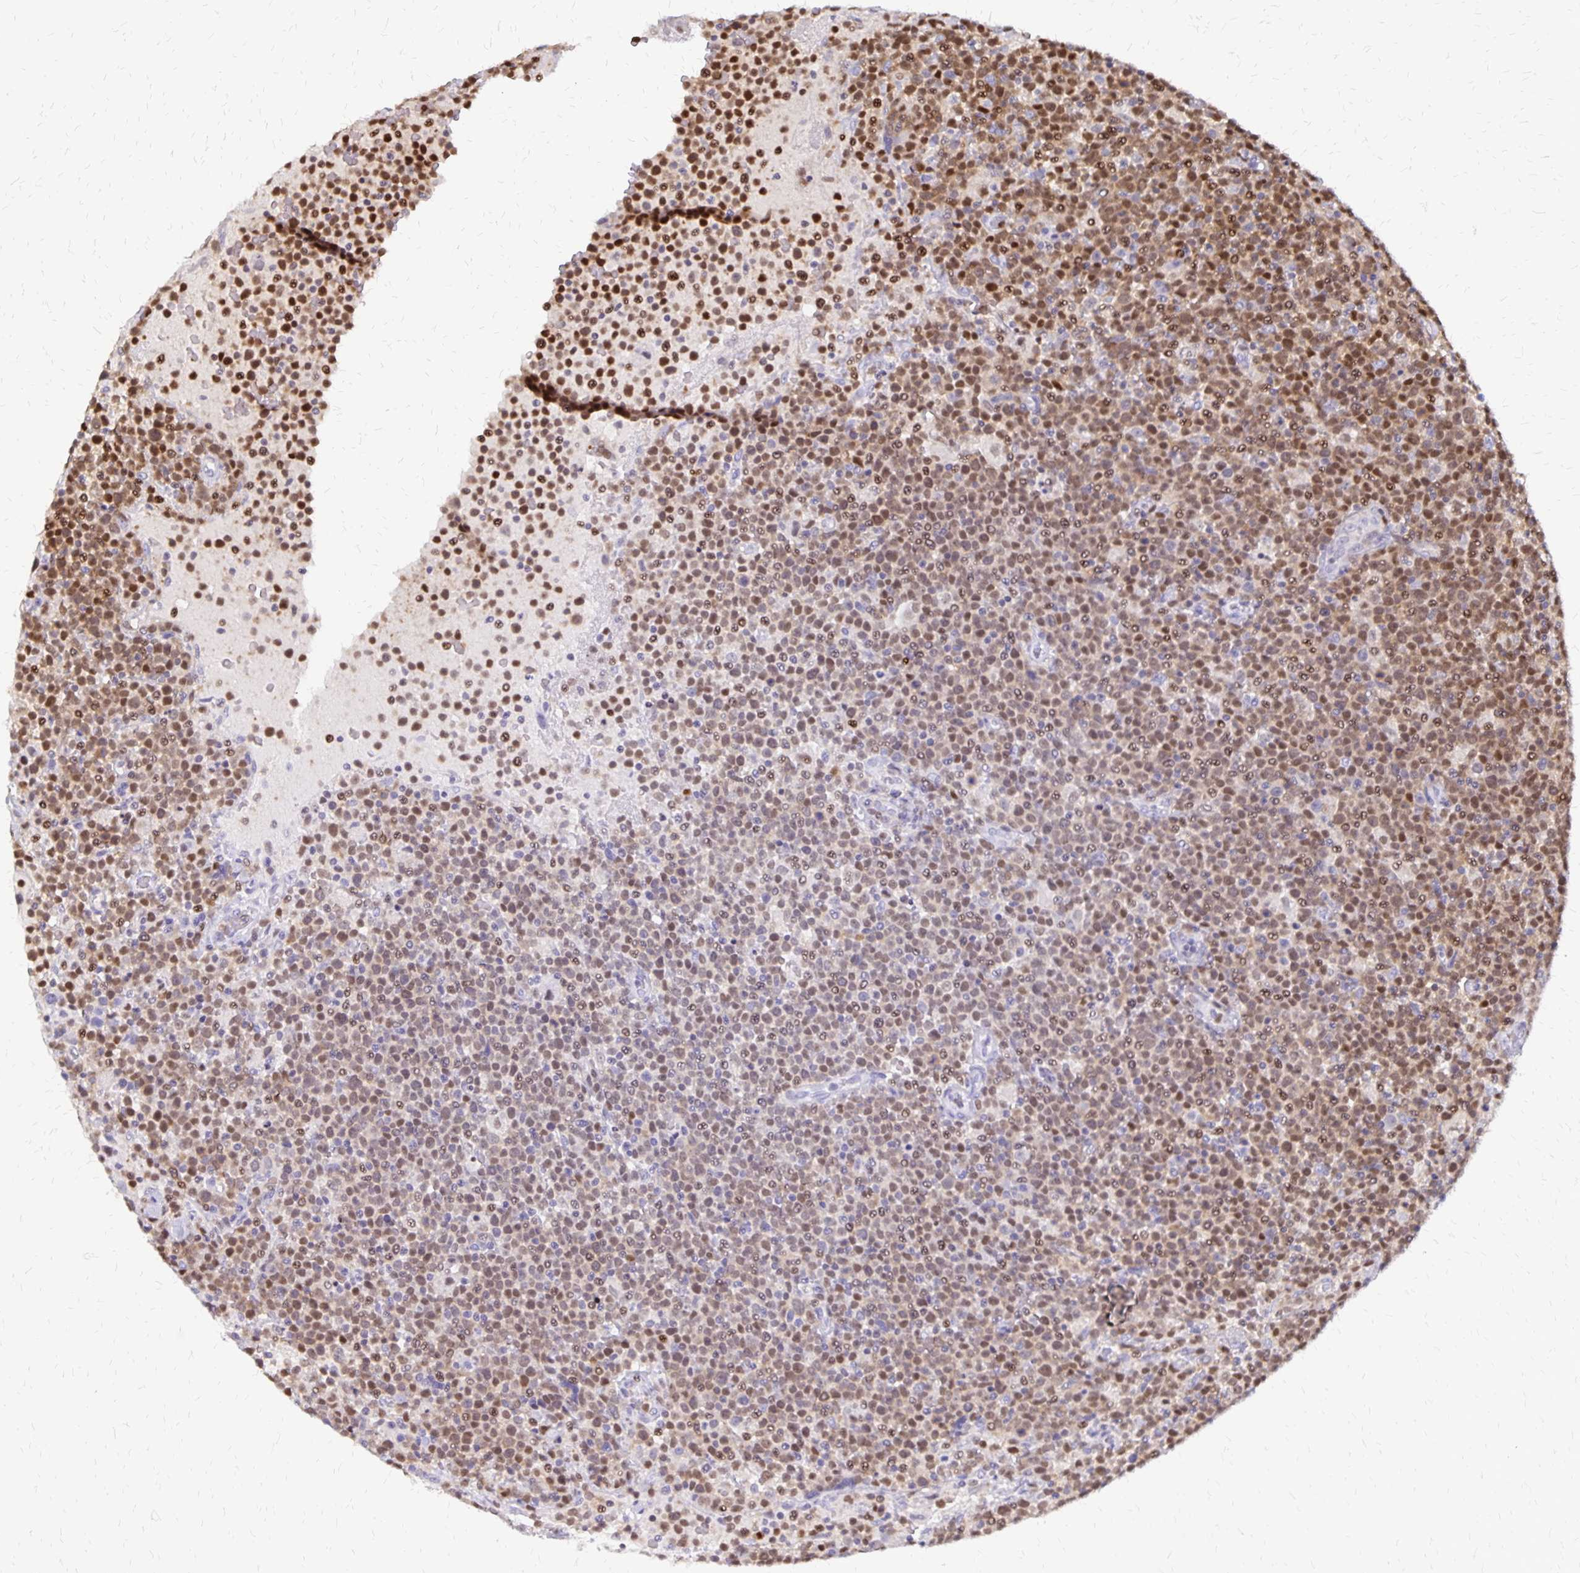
{"staining": {"intensity": "moderate", "quantity": ">75%", "location": "nuclear"}, "tissue": "lymphoma", "cell_type": "Tumor cells", "image_type": "cancer", "snomed": [{"axis": "morphology", "description": "Malignant lymphoma, non-Hodgkin's type, High grade"}, {"axis": "topography", "description": "Lymph node"}], "caption": "Immunohistochemistry staining of malignant lymphoma, non-Hodgkin's type (high-grade), which exhibits medium levels of moderate nuclear staining in approximately >75% of tumor cells indicating moderate nuclear protein expression. The staining was performed using DAB (brown) for protein detection and nuclei were counterstained in hematoxylin (blue).", "gene": "DCK", "patient": {"sex": "male", "age": 61}}